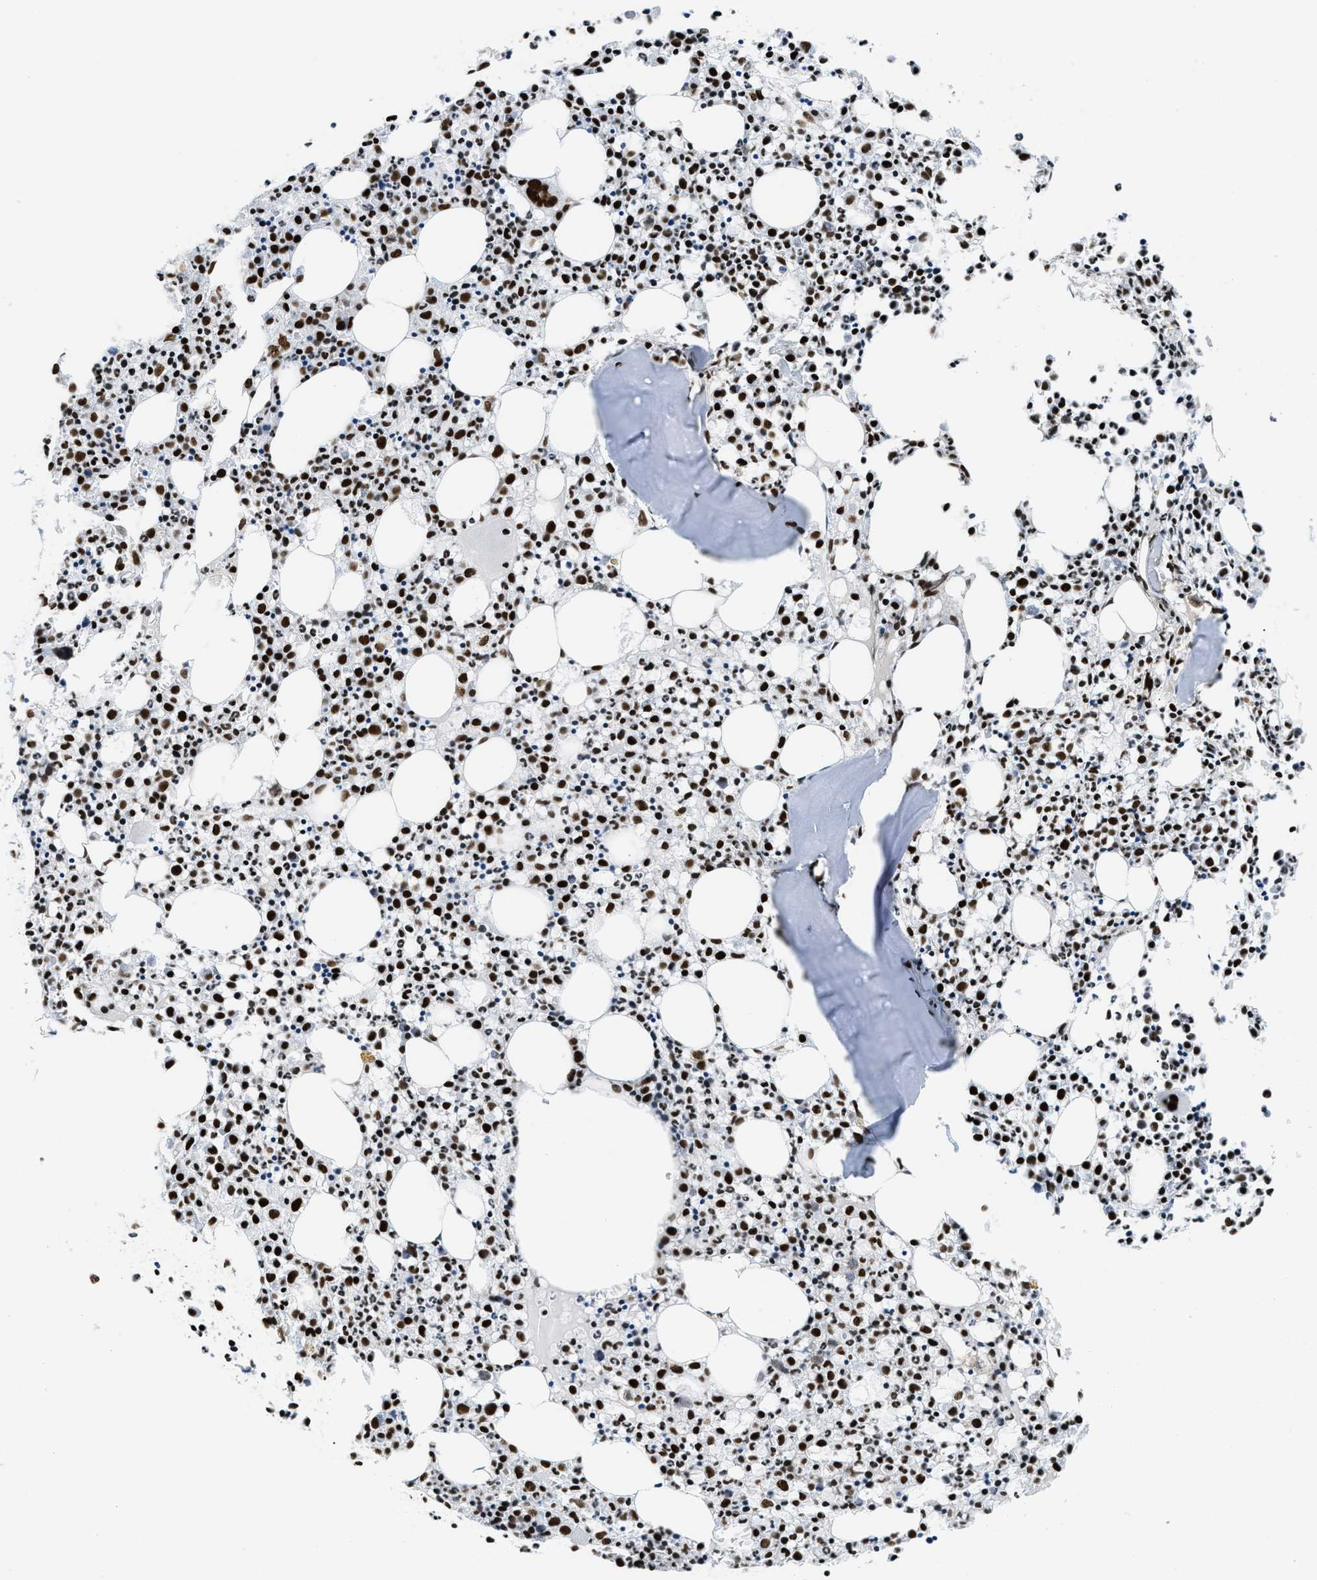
{"staining": {"intensity": "strong", "quantity": ">75%", "location": "nuclear"}, "tissue": "bone marrow", "cell_type": "Hematopoietic cells", "image_type": "normal", "snomed": [{"axis": "morphology", "description": "Normal tissue, NOS"}, {"axis": "morphology", "description": "Inflammation, NOS"}, {"axis": "topography", "description": "Bone marrow"}], "caption": "This is an image of immunohistochemistry staining of normal bone marrow, which shows strong staining in the nuclear of hematopoietic cells.", "gene": "PIF1", "patient": {"sex": "male", "age": 25}}